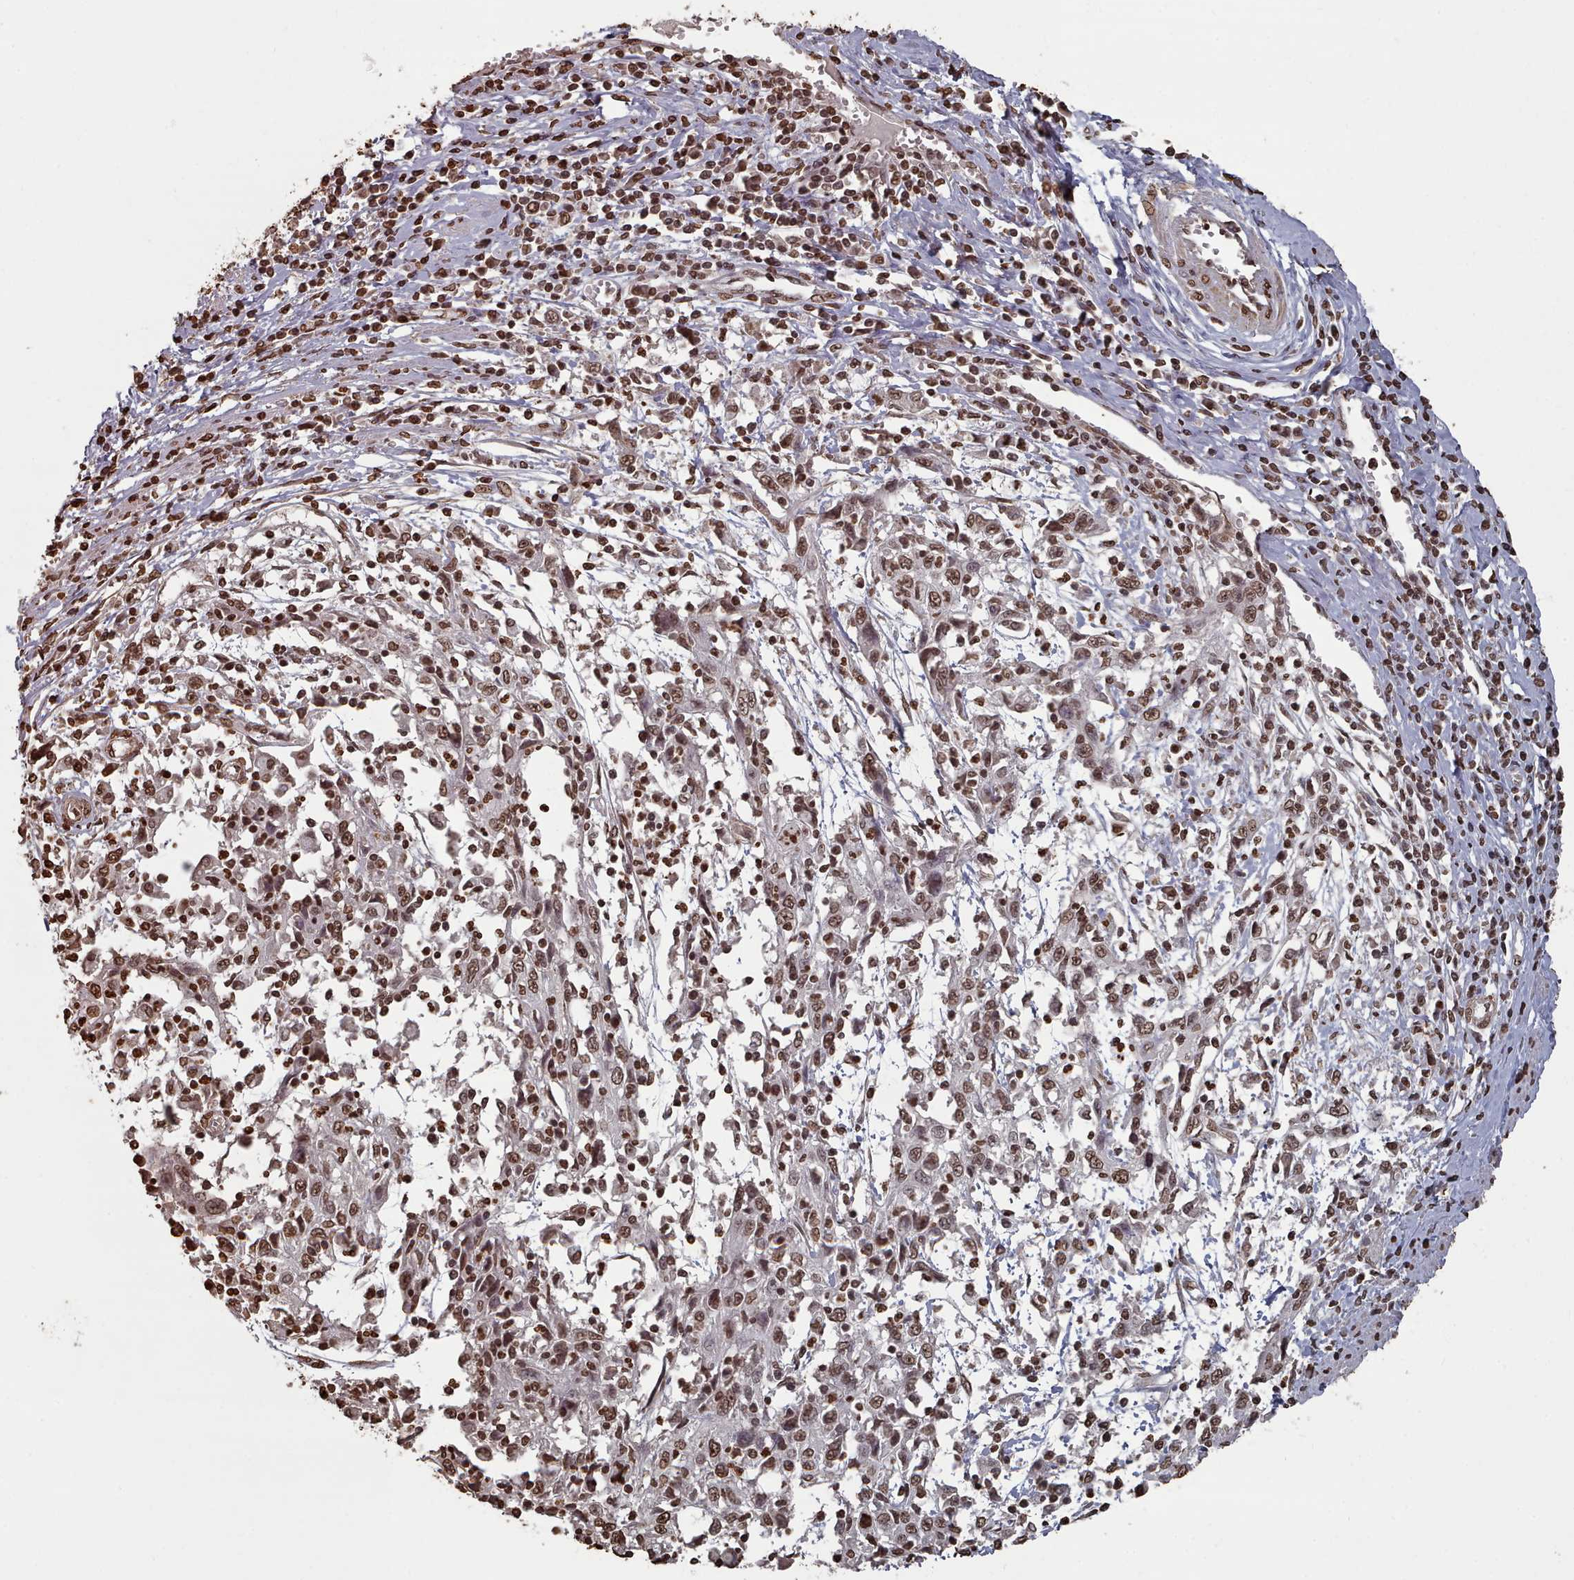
{"staining": {"intensity": "strong", "quantity": ">75%", "location": "nuclear"}, "tissue": "cervical cancer", "cell_type": "Tumor cells", "image_type": "cancer", "snomed": [{"axis": "morphology", "description": "Squamous cell carcinoma, NOS"}, {"axis": "topography", "description": "Cervix"}], "caption": "Tumor cells reveal high levels of strong nuclear expression in about >75% of cells in human cervical cancer. (brown staining indicates protein expression, while blue staining denotes nuclei).", "gene": "PLEKHG5", "patient": {"sex": "female", "age": 46}}